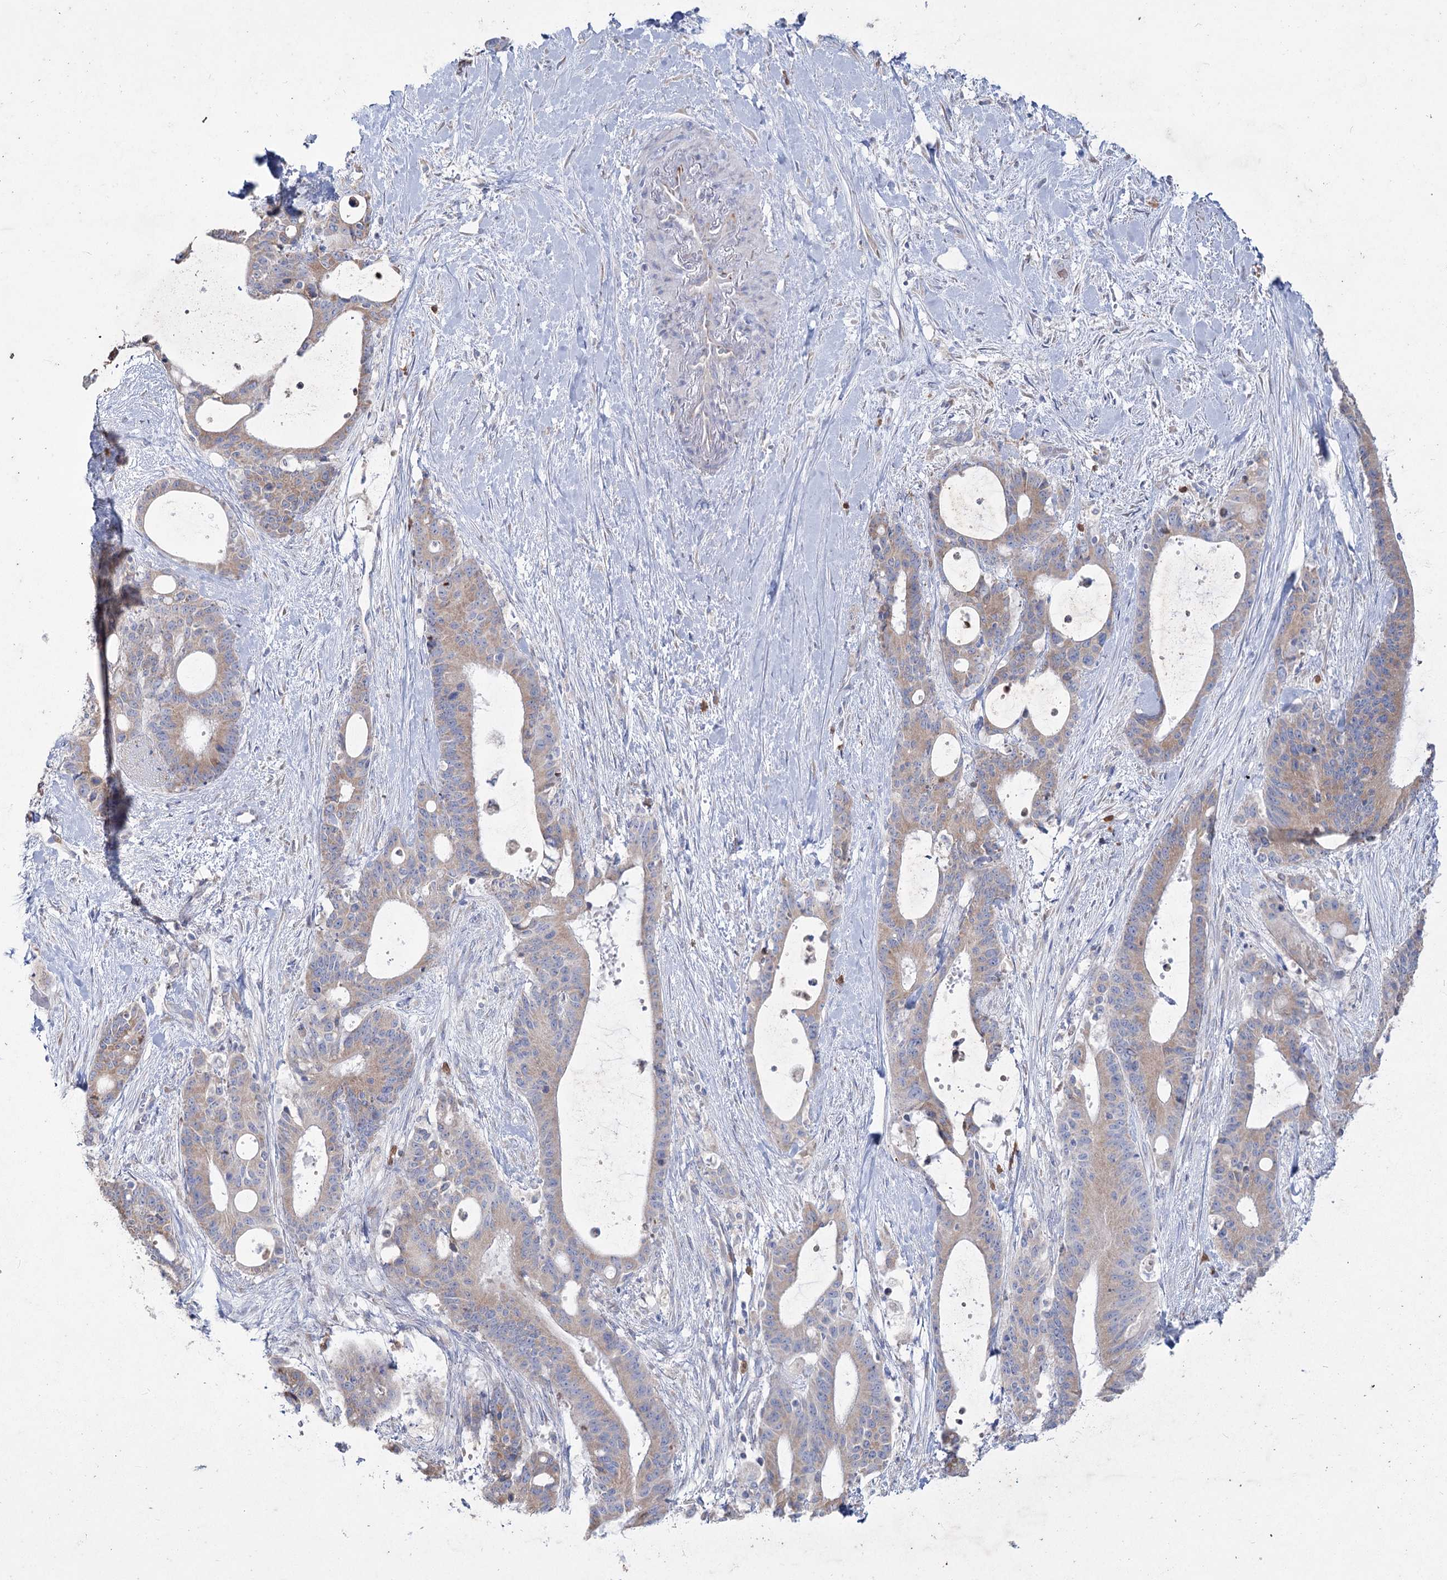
{"staining": {"intensity": "weak", "quantity": ">75%", "location": "cytoplasmic/membranous"}, "tissue": "liver cancer", "cell_type": "Tumor cells", "image_type": "cancer", "snomed": [{"axis": "morphology", "description": "Normal tissue, NOS"}, {"axis": "morphology", "description": "Cholangiocarcinoma"}, {"axis": "topography", "description": "Liver"}, {"axis": "topography", "description": "Peripheral nerve tissue"}], "caption": "Human liver cancer (cholangiocarcinoma) stained for a protein (brown) demonstrates weak cytoplasmic/membranous positive staining in about >75% of tumor cells.", "gene": "NIPAL4", "patient": {"sex": "female", "age": 73}}